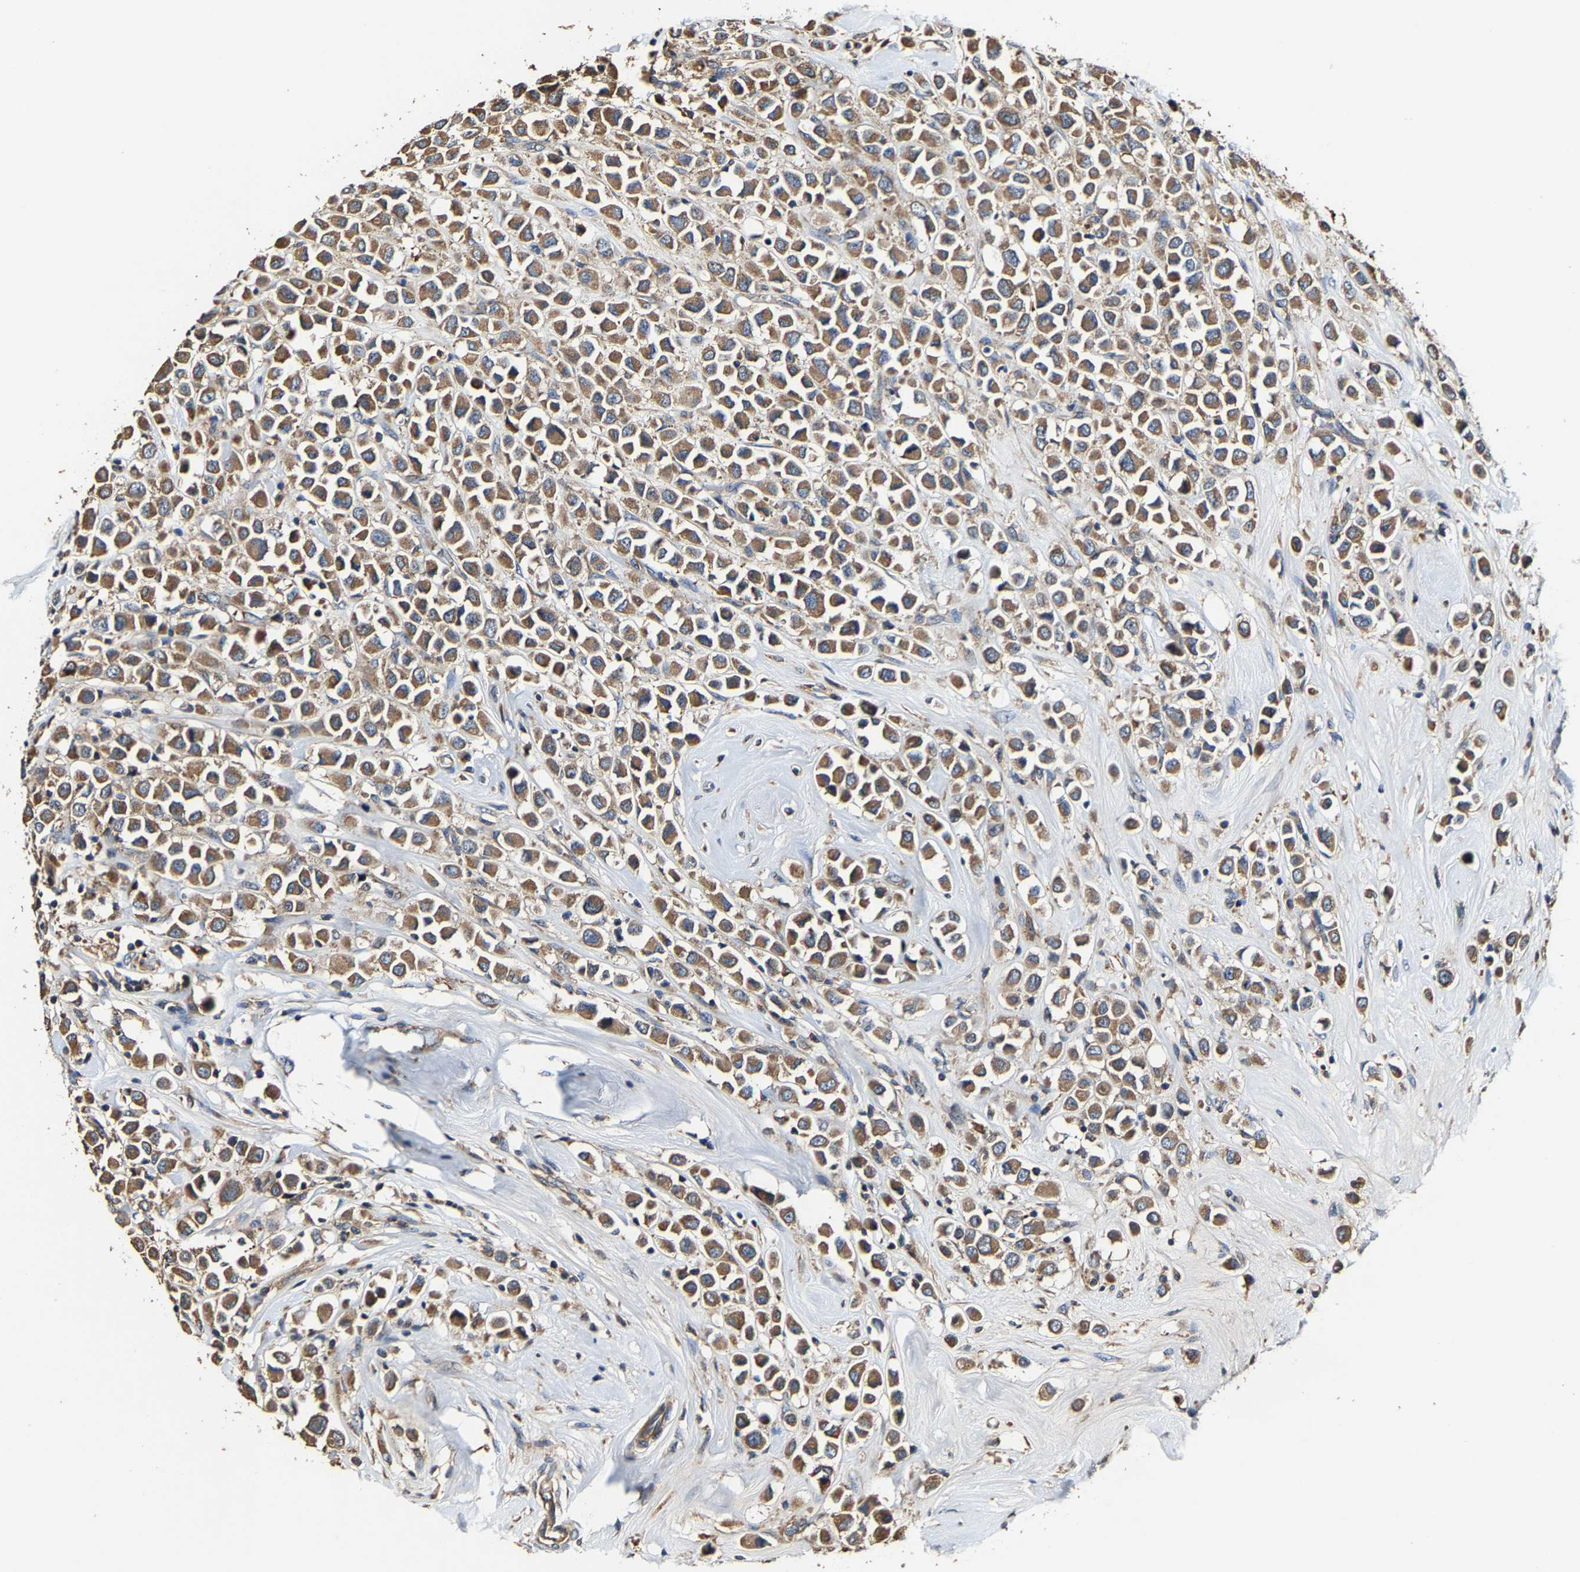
{"staining": {"intensity": "moderate", "quantity": ">75%", "location": "cytoplasmic/membranous"}, "tissue": "breast cancer", "cell_type": "Tumor cells", "image_type": "cancer", "snomed": [{"axis": "morphology", "description": "Duct carcinoma"}, {"axis": "topography", "description": "Breast"}], "caption": "Intraductal carcinoma (breast) stained with DAB (3,3'-diaminobenzidine) IHC reveals medium levels of moderate cytoplasmic/membranous positivity in about >75% of tumor cells. The protein of interest is shown in brown color, while the nuclei are stained blue.", "gene": "GFRA3", "patient": {"sex": "female", "age": 61}}